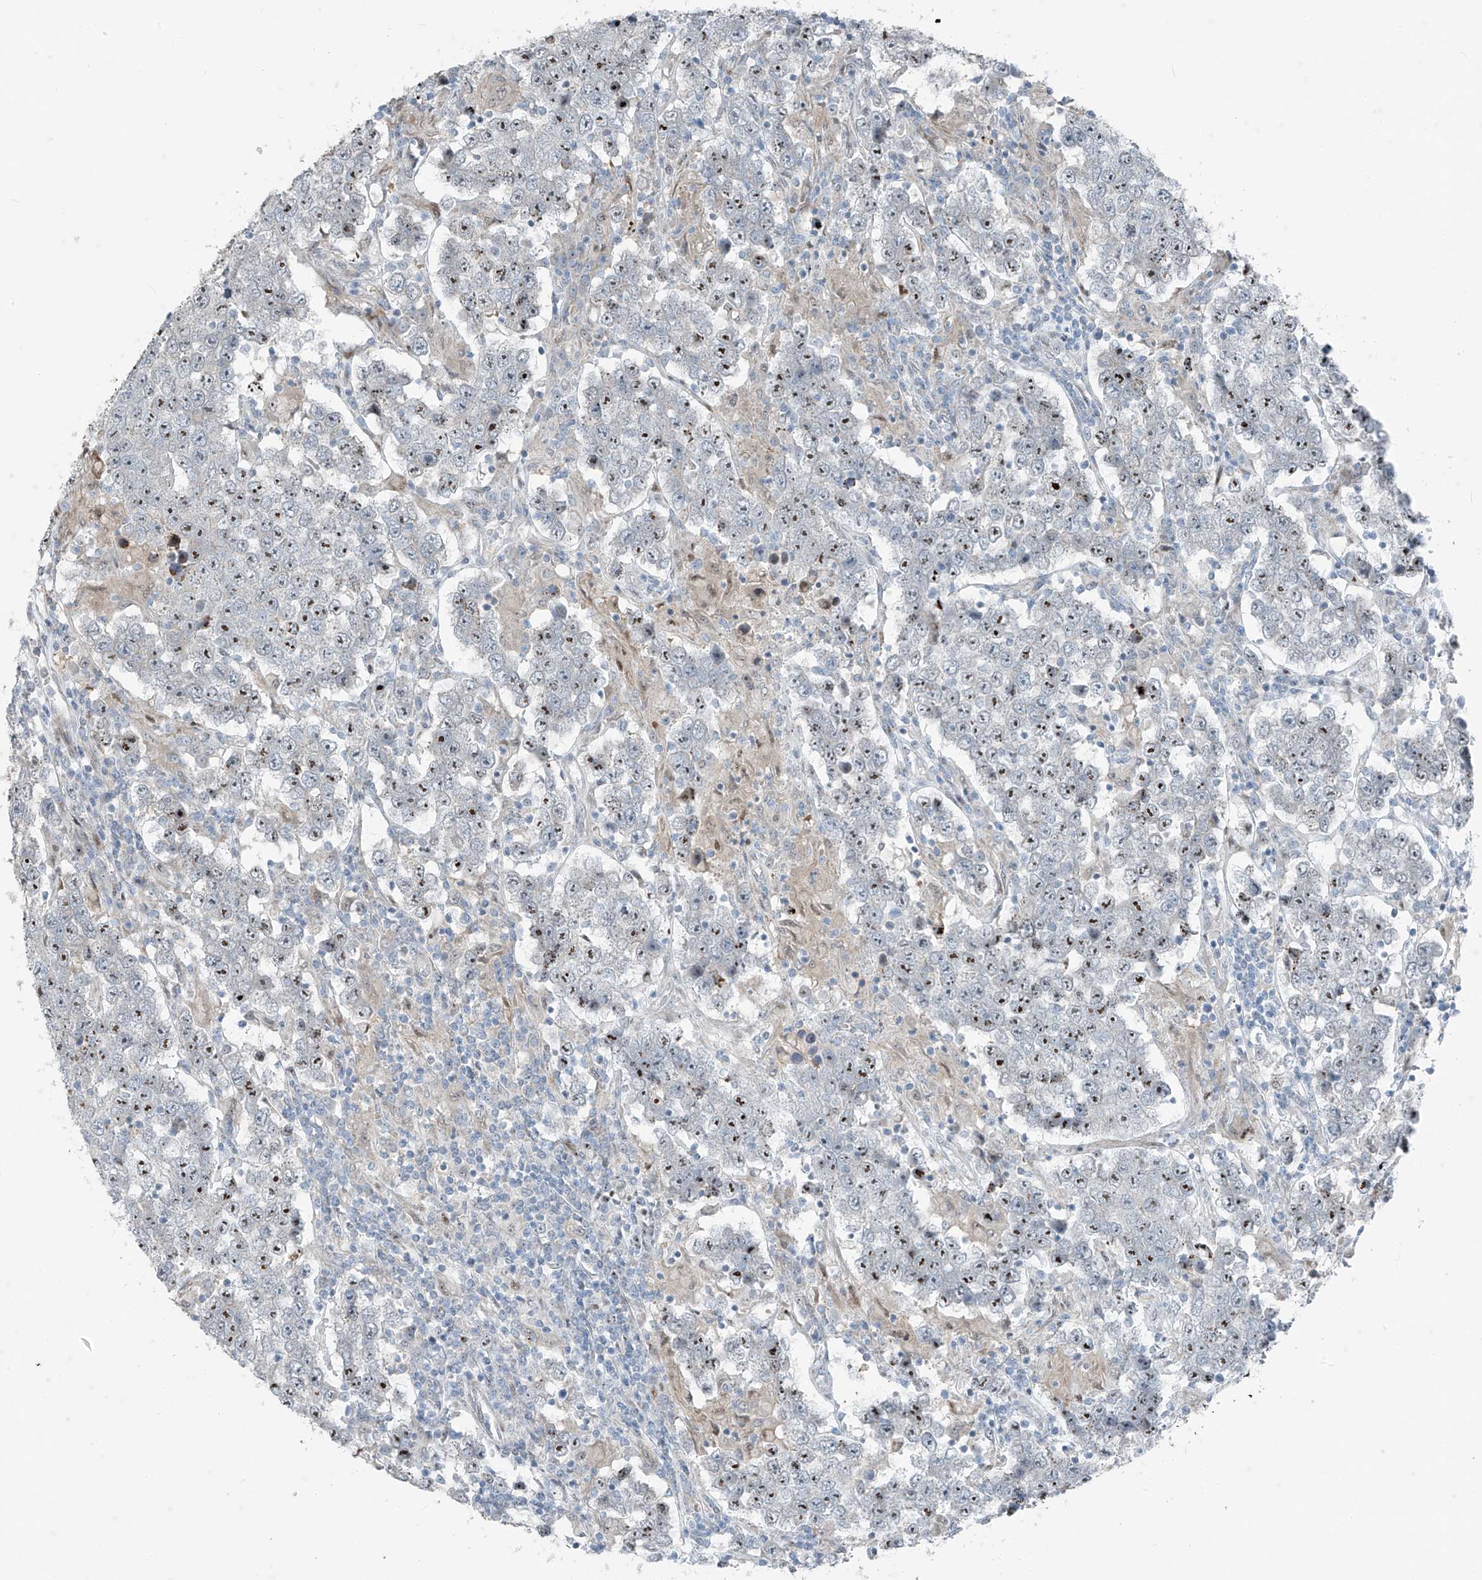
{"staining": {"intensity": "moderate", "quantity": "25%-75%", "location": "nuclear"}, "tissue": "testis cancer", "cell_type": "Tumor cells", "image_type": "cancer", "snomed": [{"axis": "morphology", "description": "Normal tissue, NOS"}, {"axis": "morphology", "description": "Urothelial carcinoma, High grade"}, {"axis": "morphology", "description": "Seminoma, NOS"}, {"axis": "morphology", "description": "Carcinoma, Embryonal, NOS"}, {"axis": "topography", "description": "Urinary bladder"}, {"axis": "topography", "description": "Testis"}], "caption": "Immunohistochemical staining of human testis cancer (high-grade urothelial carcinoma) exhibits moderate nuclear protein positivity in about 25%-75% of tumor cells. (Brightfield microscopy of DAB IHC at high magnification).", "gene": "PPCS", "patient": {"sex": "male", "age": 41}}